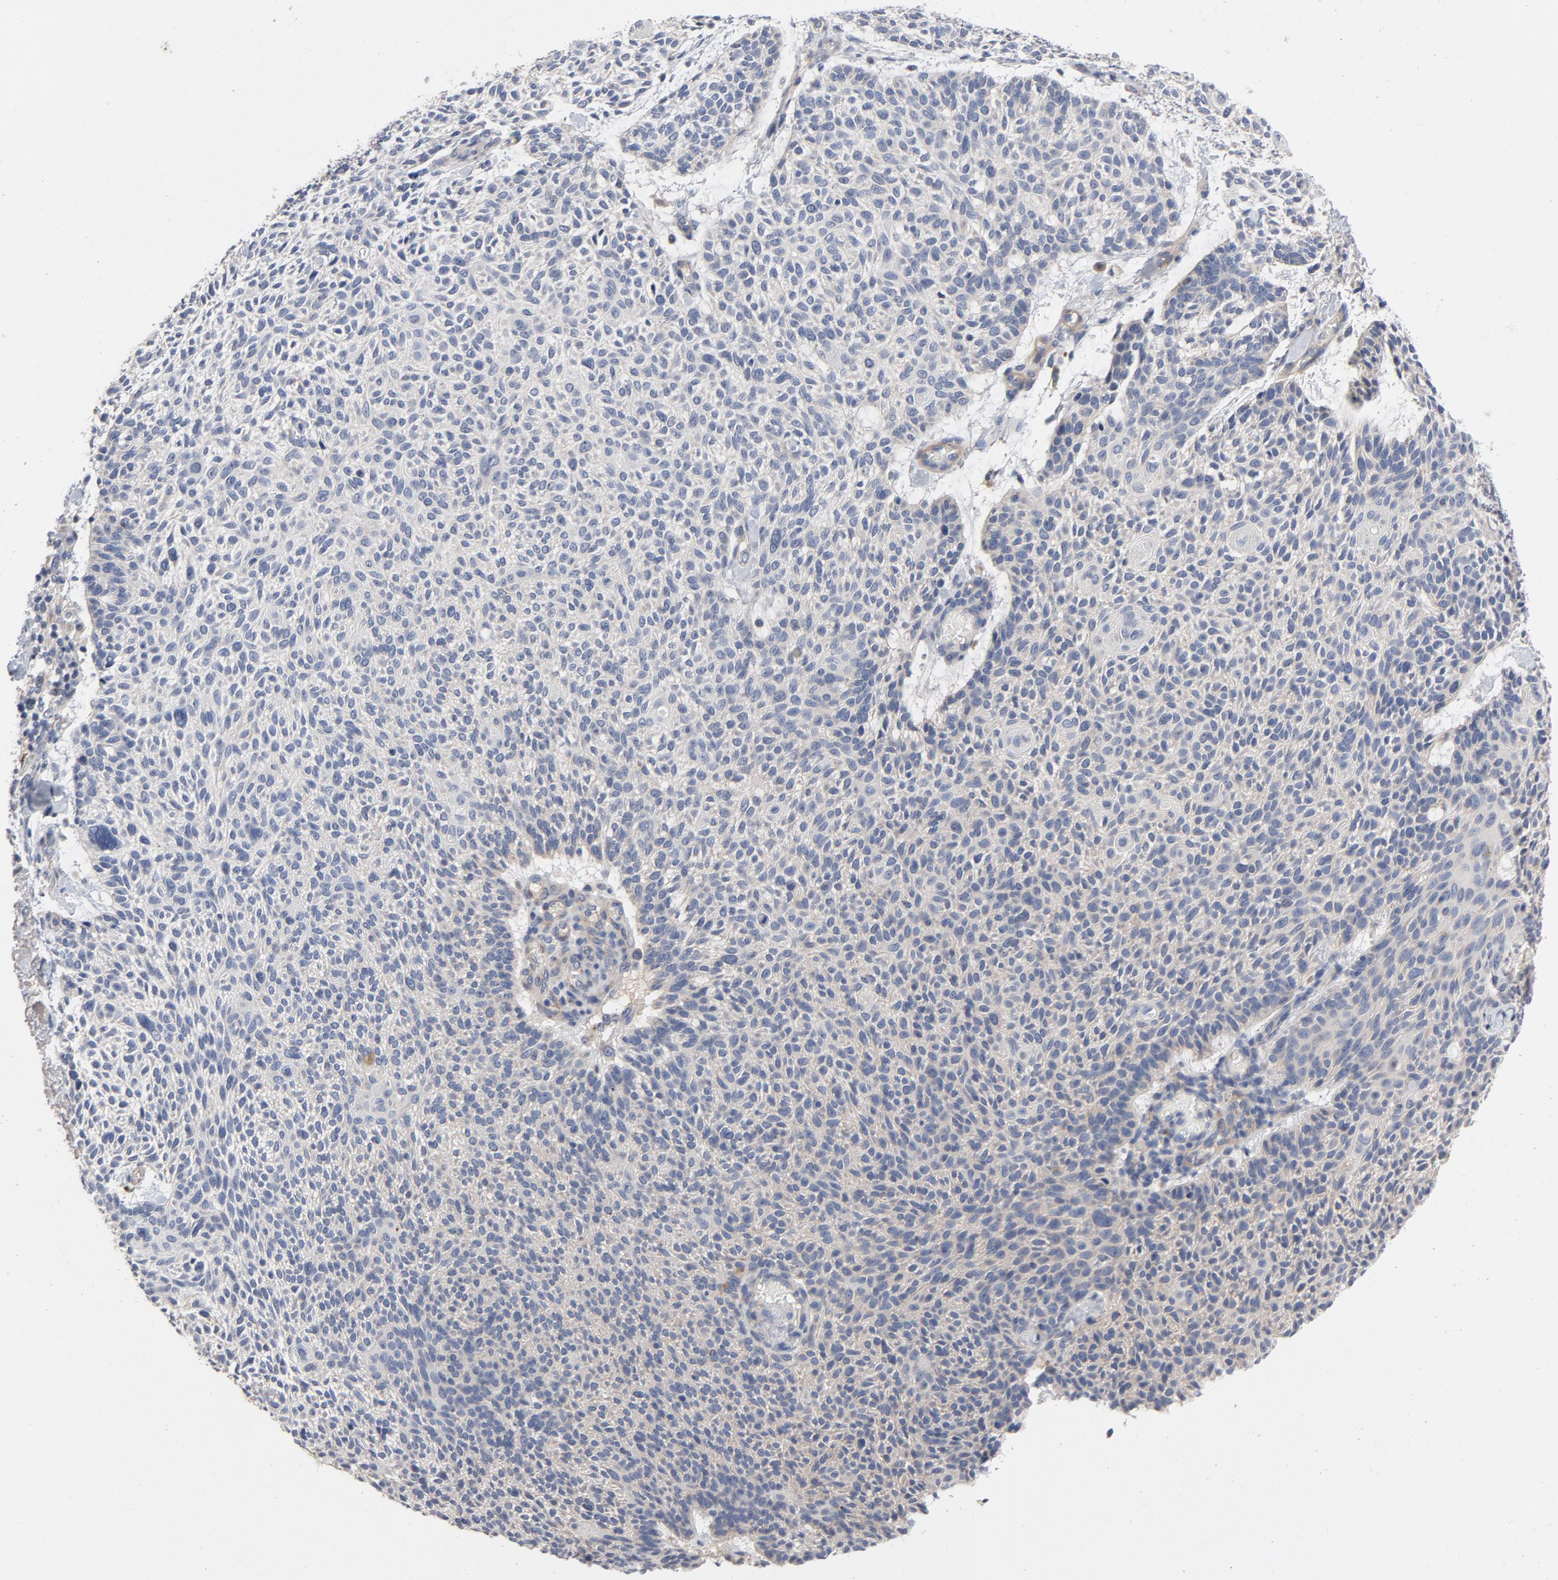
{"staining": {"intensity": "weak", "quantity": "<25%", "location": "cytoplasmic/membranous"}, "tissue": "skin cancer", "cell_type": "Tumor cells", "image_type": "cancer", "snomed": [{"axis": "morphology", "description": "Normal tissue, NOS"}, {"axis": "morphology", "description": "Basal cell carcinoma"}, {"axis": "topography", "description": "Skin"}], "caption": "The photomicrograph displays no staining of tumor cells in skin cancer. Brightfield microscopy of immunohistochemistry stained with DAB (brown) and hematoxylin (blue), captured at high magnification.", "gene": "CCDC134", "patient": {"sex": "female", "age": 70}}